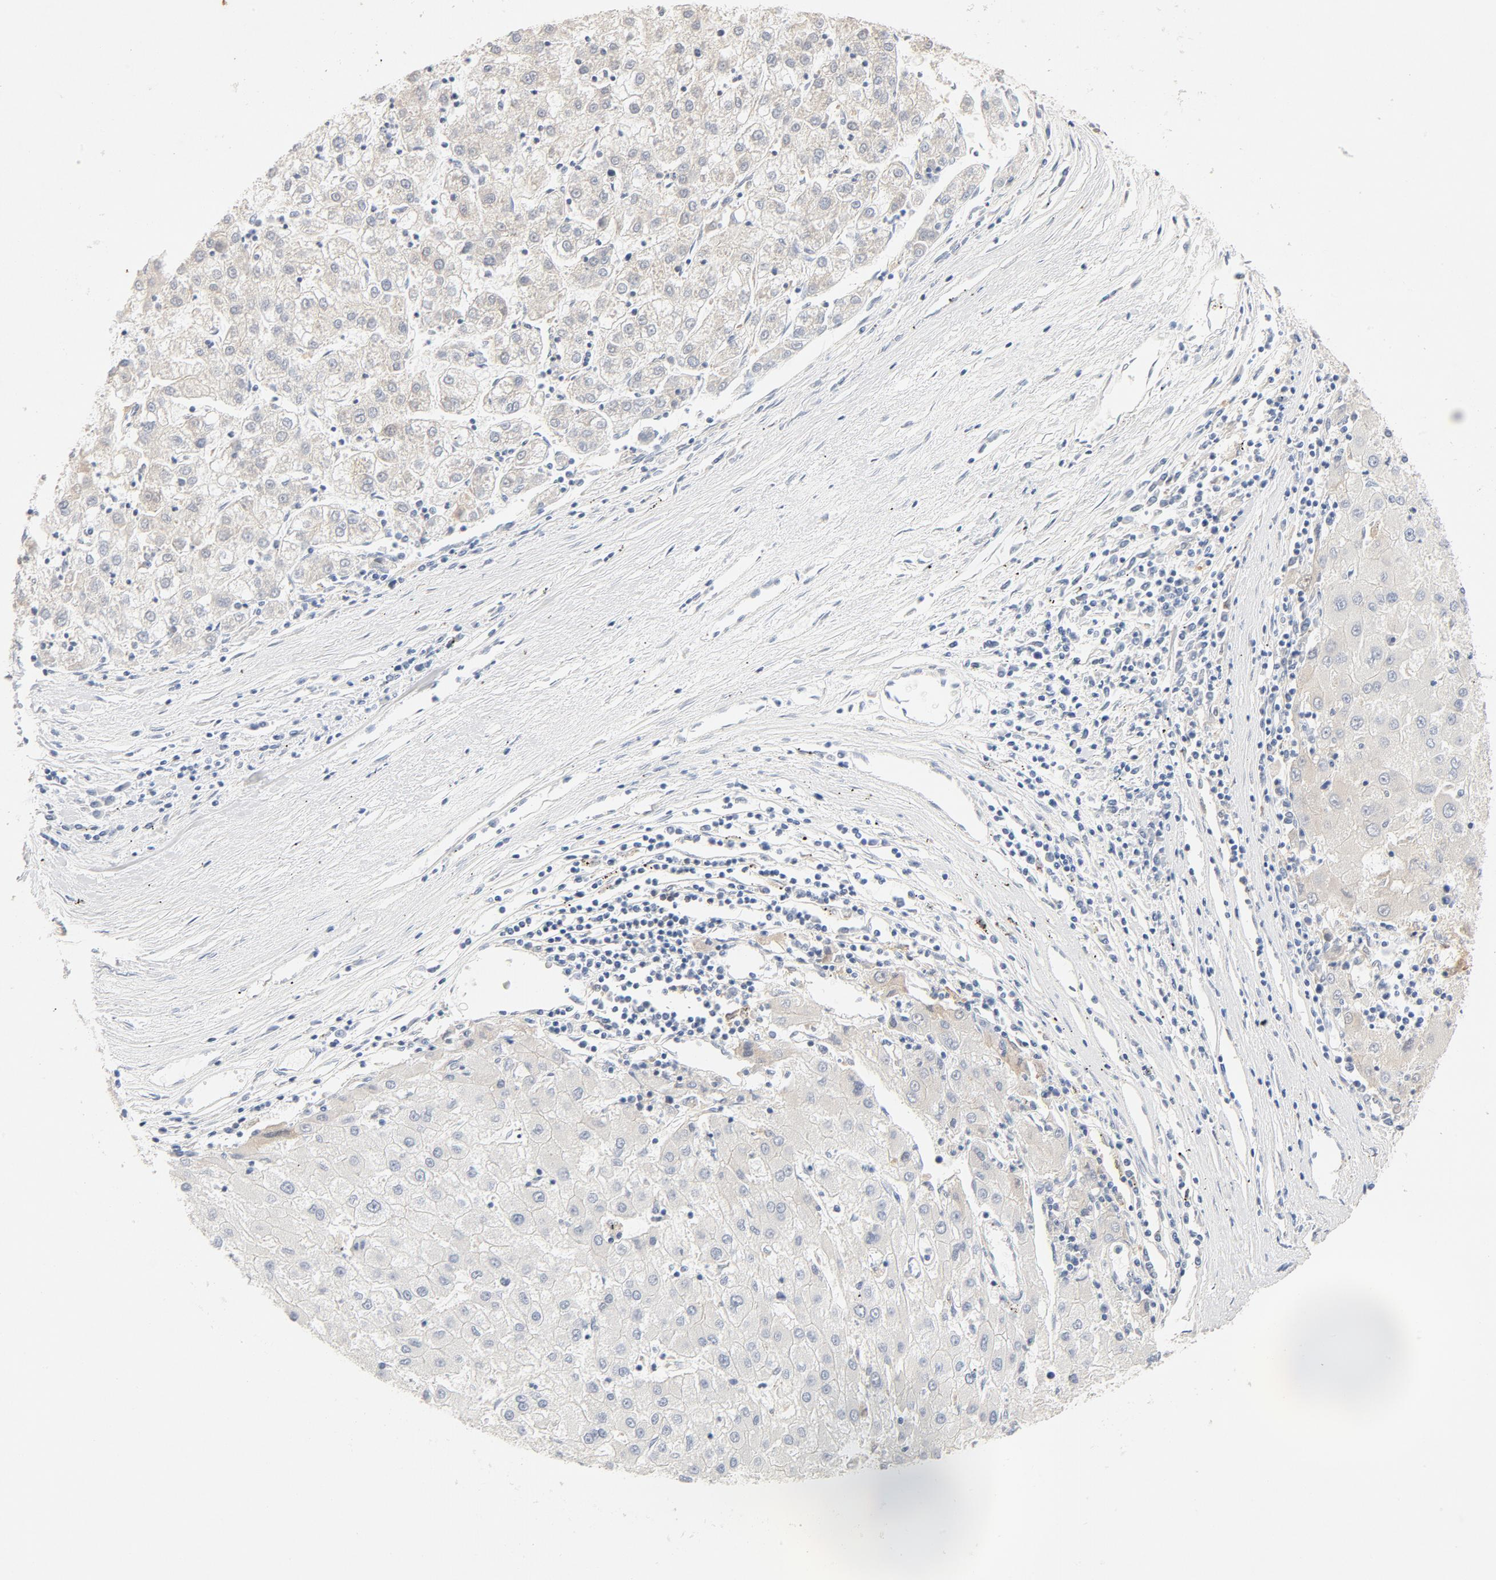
{"staining": {"intensity": "weak", "quantity": "<25%", "location": "cytoplasmic/membranous"}, "tissue": "liver cancer", "cell_type": "Tumor cells", "image_type": "cancer", "snomed": [{"axis": "morphology", "description": "Carcinoma, Hepatocellular, NOS"}, {"axis": "topography", "description": "Liver"}], "caption": "High power microscopy image of an immunohistochemistry (IHC) photomicrograph of liver cancer, revealing no significant positivity in tumor cells.", "gene": "STAT1", "patient": {"sex": "male", "age": 72}}